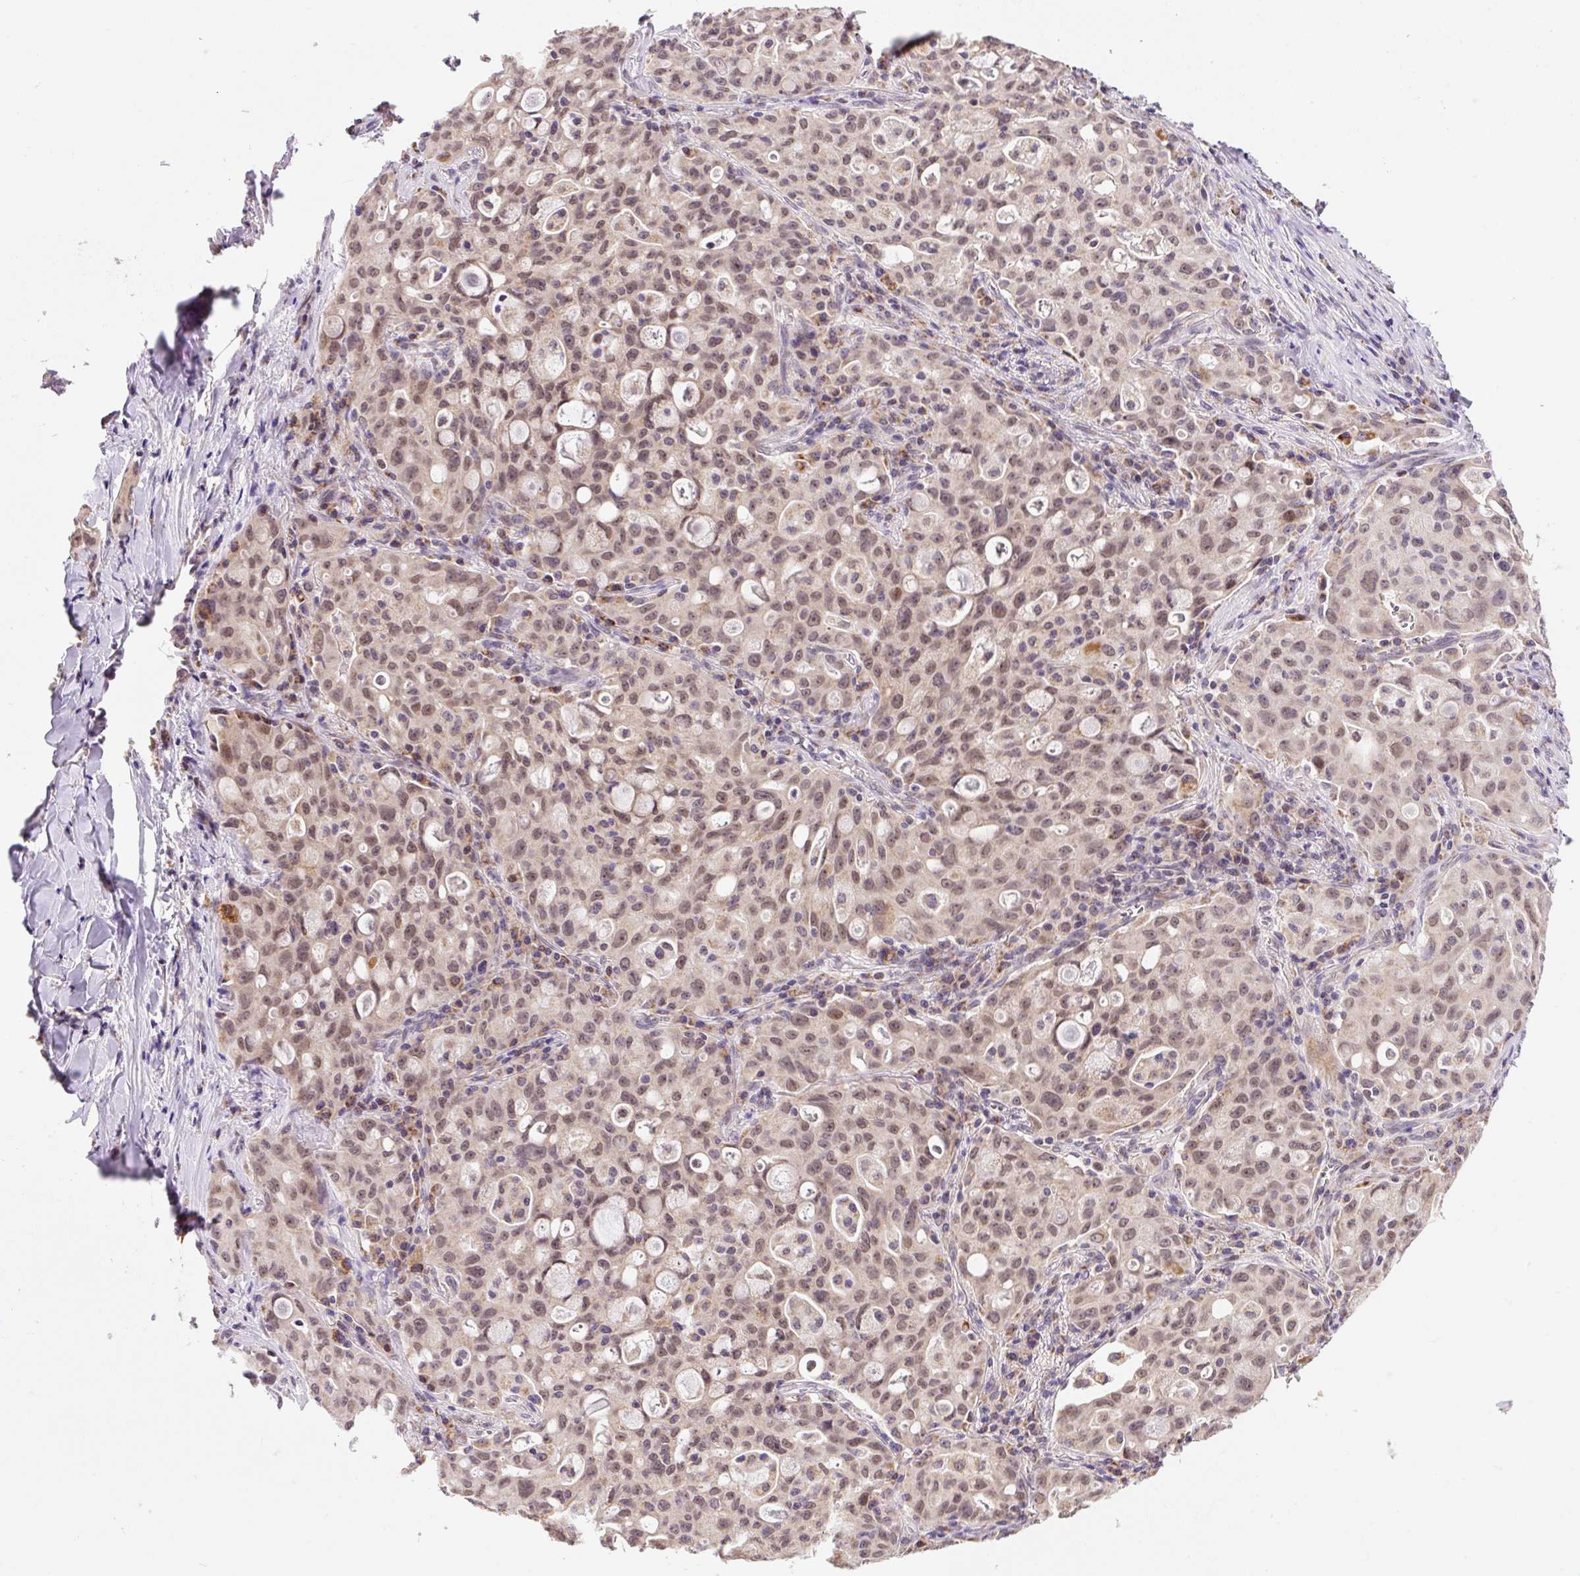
{"staining": {"intensity": "moderate", "quantity": ">75%", "location": "nuclear"}, "tissue": "lung cancer", "cell_type": "Tumor cells", "image_type": "cancer", "snomed": [{"axis": "morphology", "description": "Adenocarcinoma, NOS"}, {"axis": "topography", "description": "Lung"}], "caption": "Immunohistochemistry of human lung cancer shows medium levels of moderate nuclear positivity in approximately >75% of tumor cells.", "gene": "MFSD9", "patient": {"sex": "female", "age": 44}}